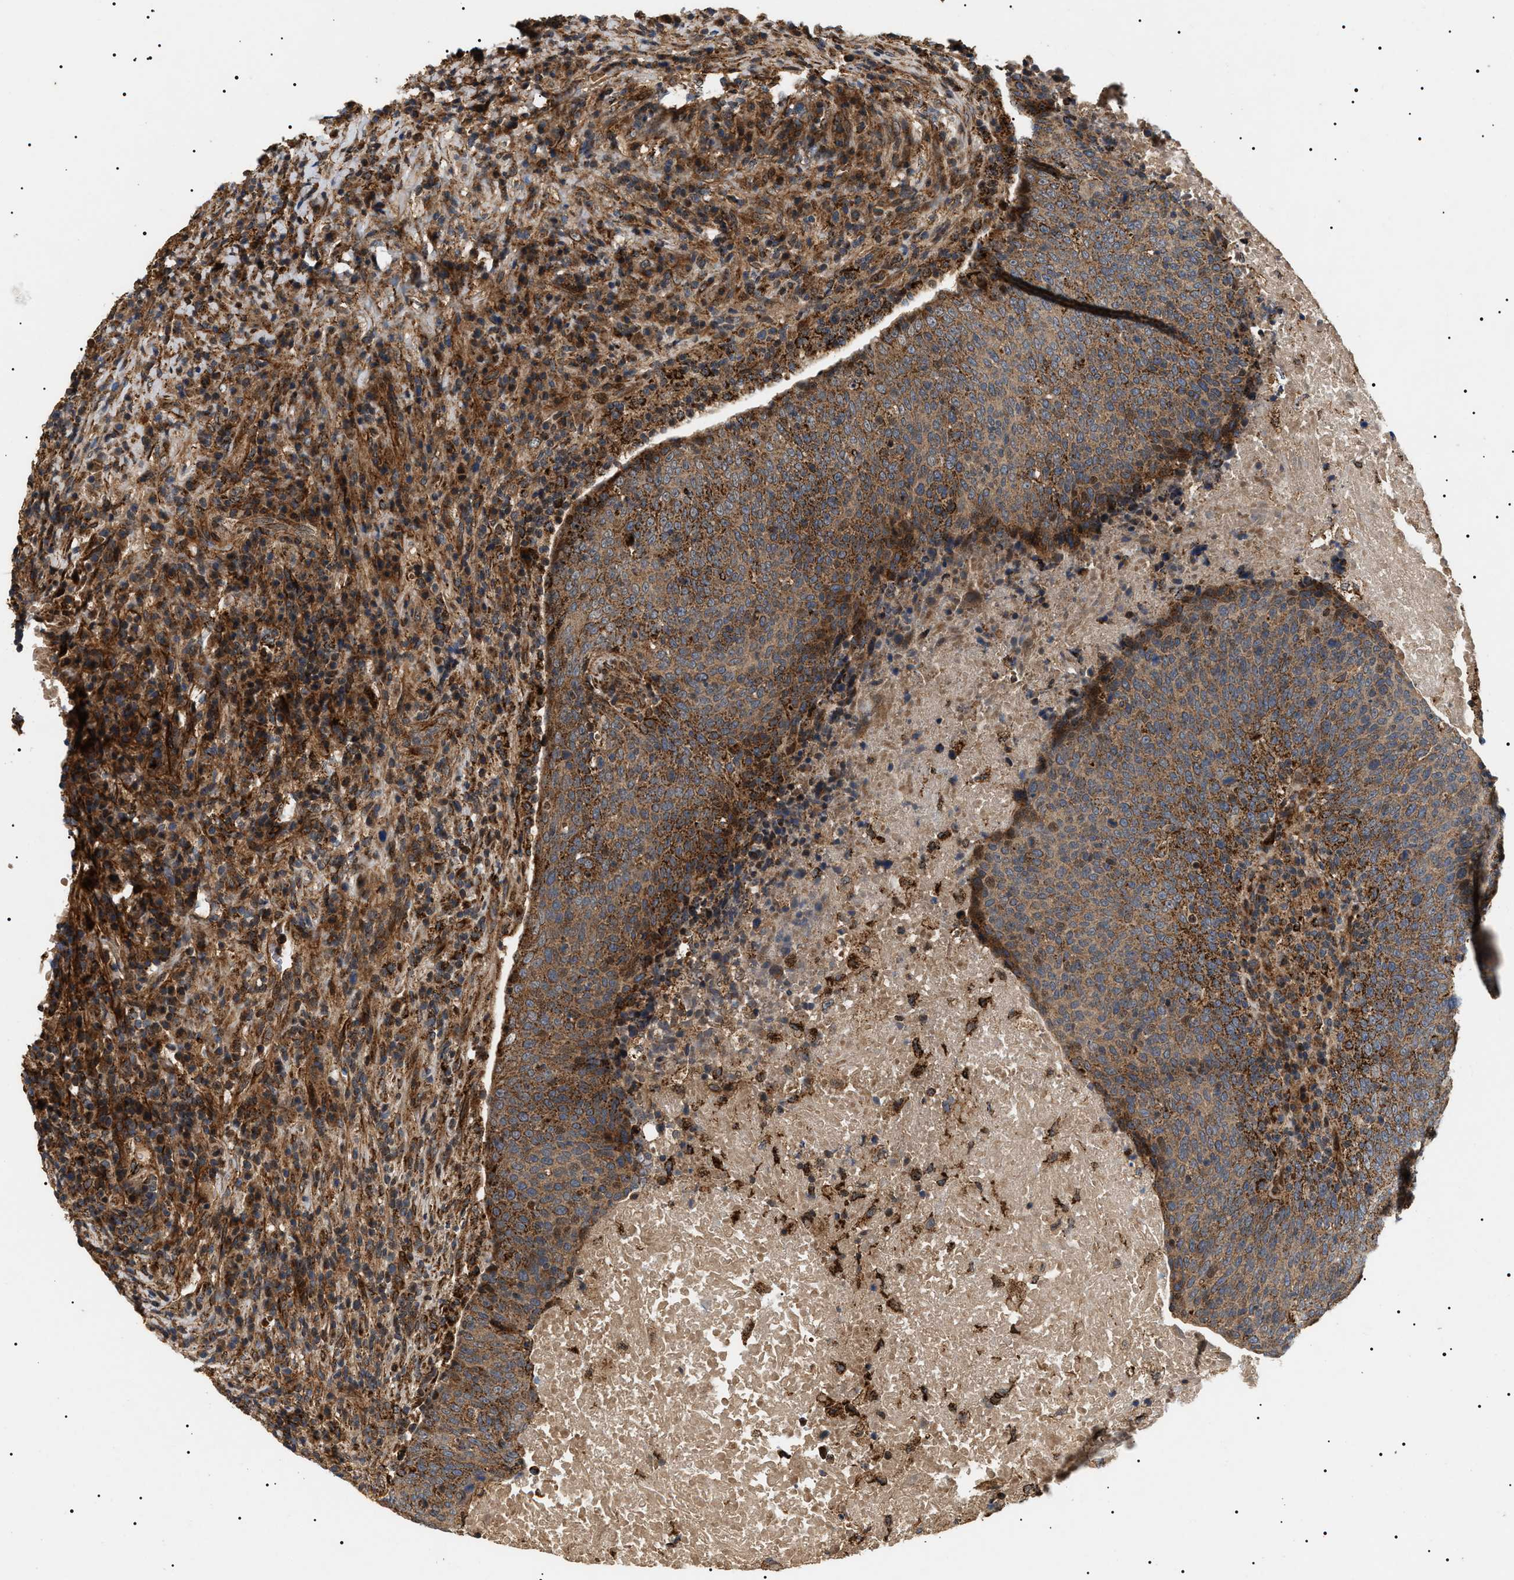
{"staining": {"intensity": "strong", "quantity": ">75%", "location": "cytoplasmic/membranous"}, "tissue": "head and neck cancer", "cell_type": "Tumor cells", "image_type": "cancer", "snomed": [{"axis": "morphology", "description": "Squamous cell carcinoma, NOS"}, {"axis": "morphology", "description": "Squamous cell carcinoma, metastatic, NOS"}, {"axis": "topography", "description": "Lymph node"}, {"axis": "topography", "description": "Head-Neck"}], "caption": "Head and neck squamous cell carcinoma stained with IHC demonstrates strong cytoplasmic/membranous positivity in about >75% of tumor cells.", "gene": "ZBTB26", "patient": {"sex": "male", "age": 62}}